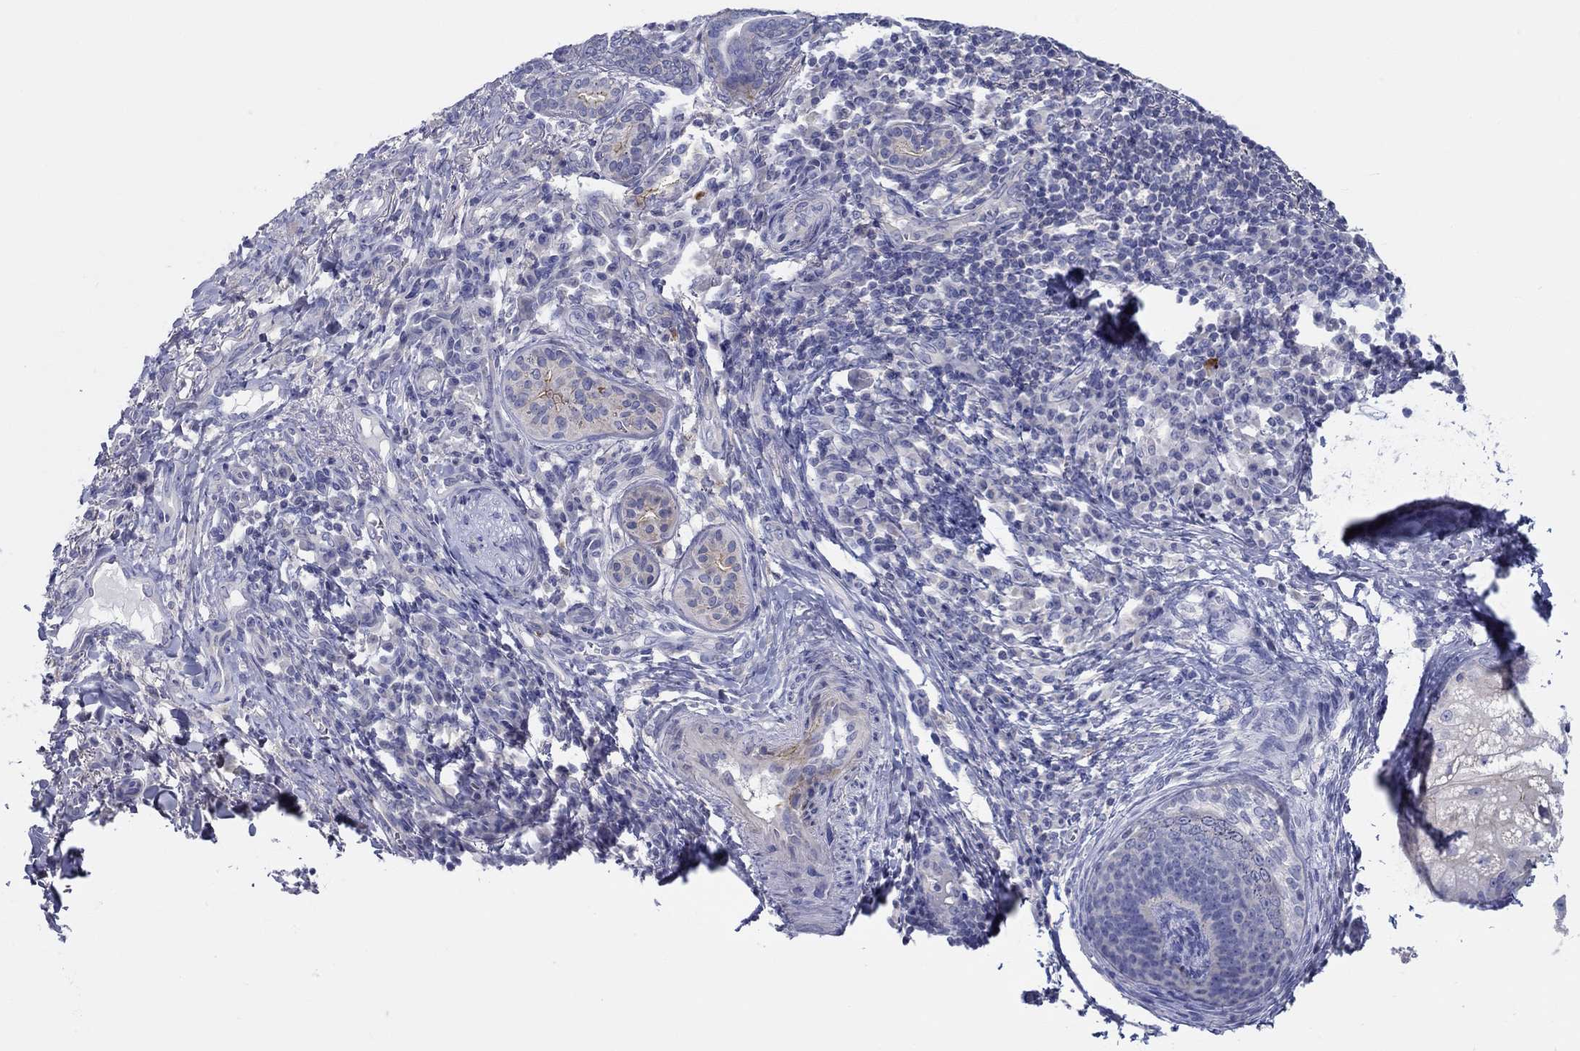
{"staining": {"intensity": "negative", "quantity": "none", "location": "none"}, "tissue": "skin cancer", "cell_type": "Tumor cells", "image_type": "cancer", "snomed": [{"axis": "morphology", "description": "Basal cell carcinoma"}, {"axis": "topography", "description": "Skin"}], "caption": "High magnification brightfield microscopy of skin cancer (basal cell carcinoma) stained with DAB (brown) and counterstained with hematoxylin (blue): tumor cells show no significant positivity.", "gene": "HAPLN4", "patient": {"sex": "female", "age": 69}}